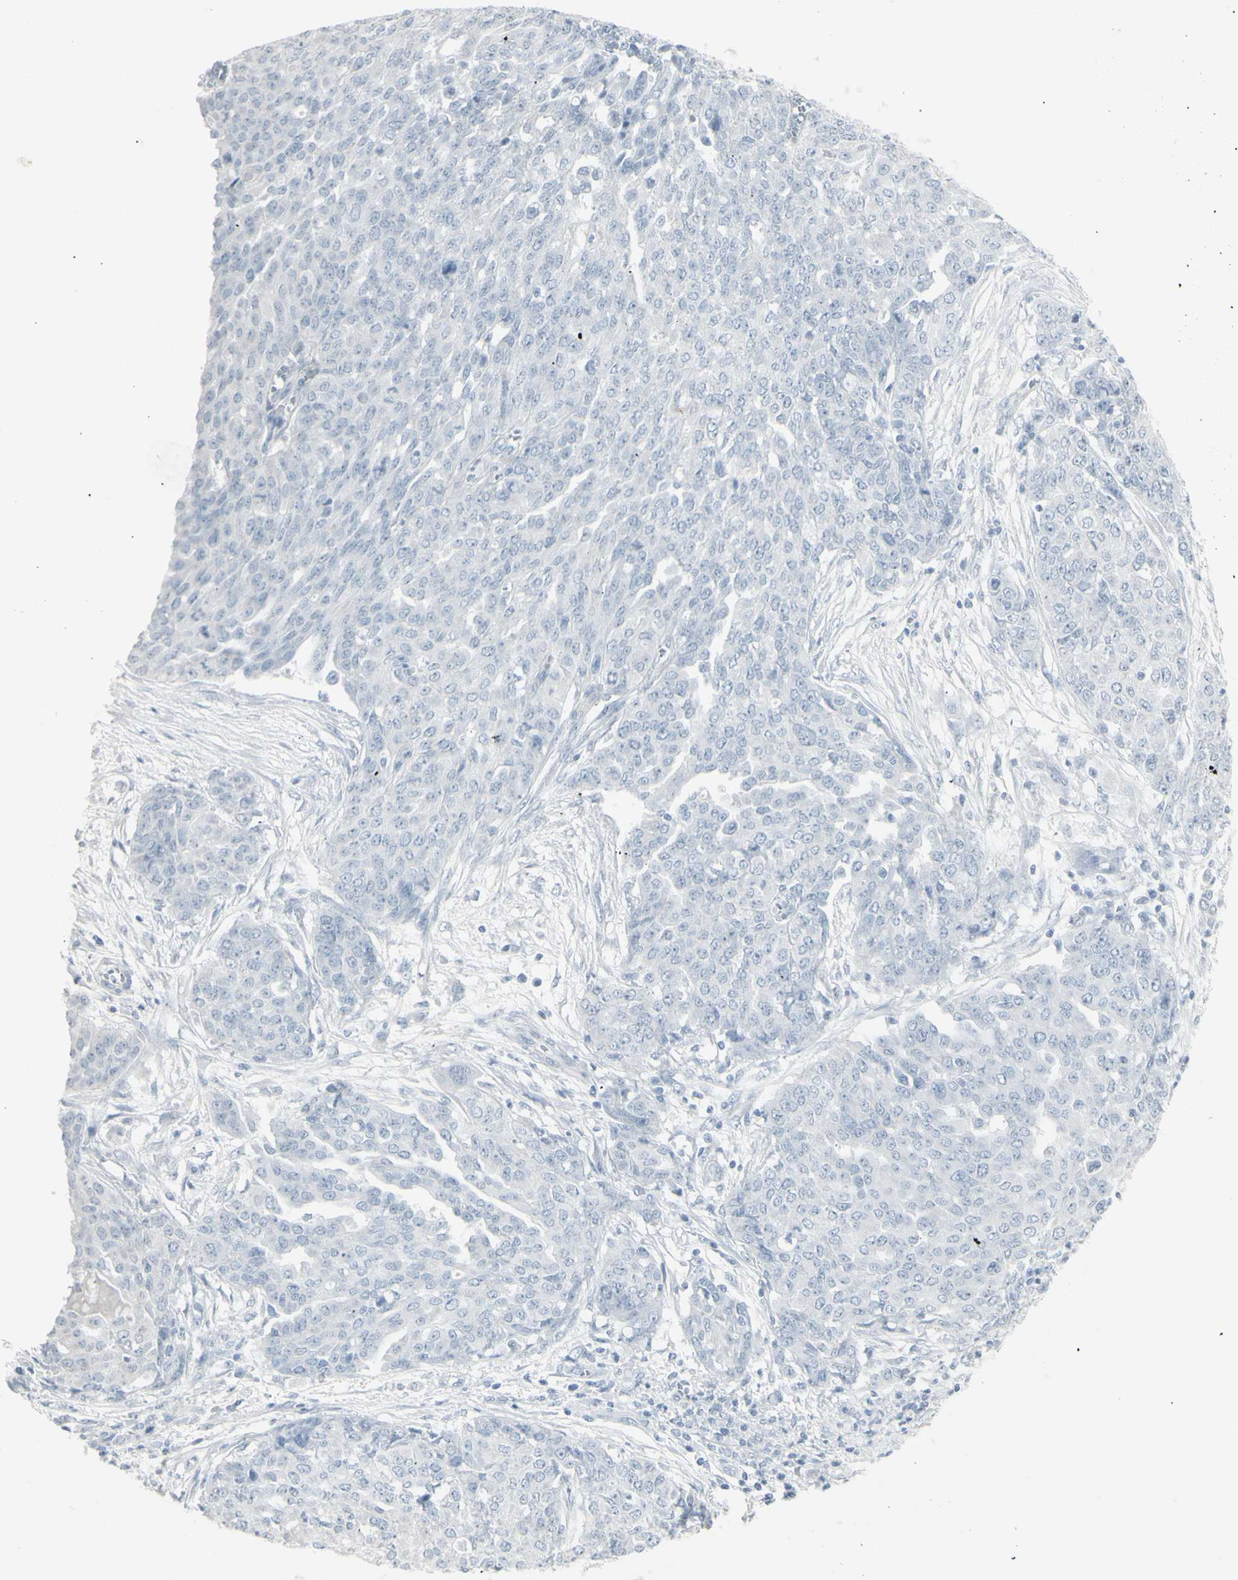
{"staining": {"intensity": "negative", "quantity": "none", "location": "none"}, "tissue": "ovarian cancer", "cell_type": "Tumor cells", "image_type": "cancer", "snomed": [{"axis": "morphology", "description": "Cystadenocarcinoma, serous, NOS"}, {"axis": "topography", "description": "Soft tissue"}, {"axis": "topography", "description": "Ovary"}], "caption": "High magnification brightfield microscopy of serous cystadenocarcinoma (ovarian) stained with DAB (3,3'-diaminobenzidine) (brown) and counterstained with hematoxylin (blue): tumor cells show no significant expression. (DAB (3,3'-diaminobenzidine) IHC with hematoxylin counter stain).", "gene": "YBX2", "patient": {"sex": "female", "age": 57}}